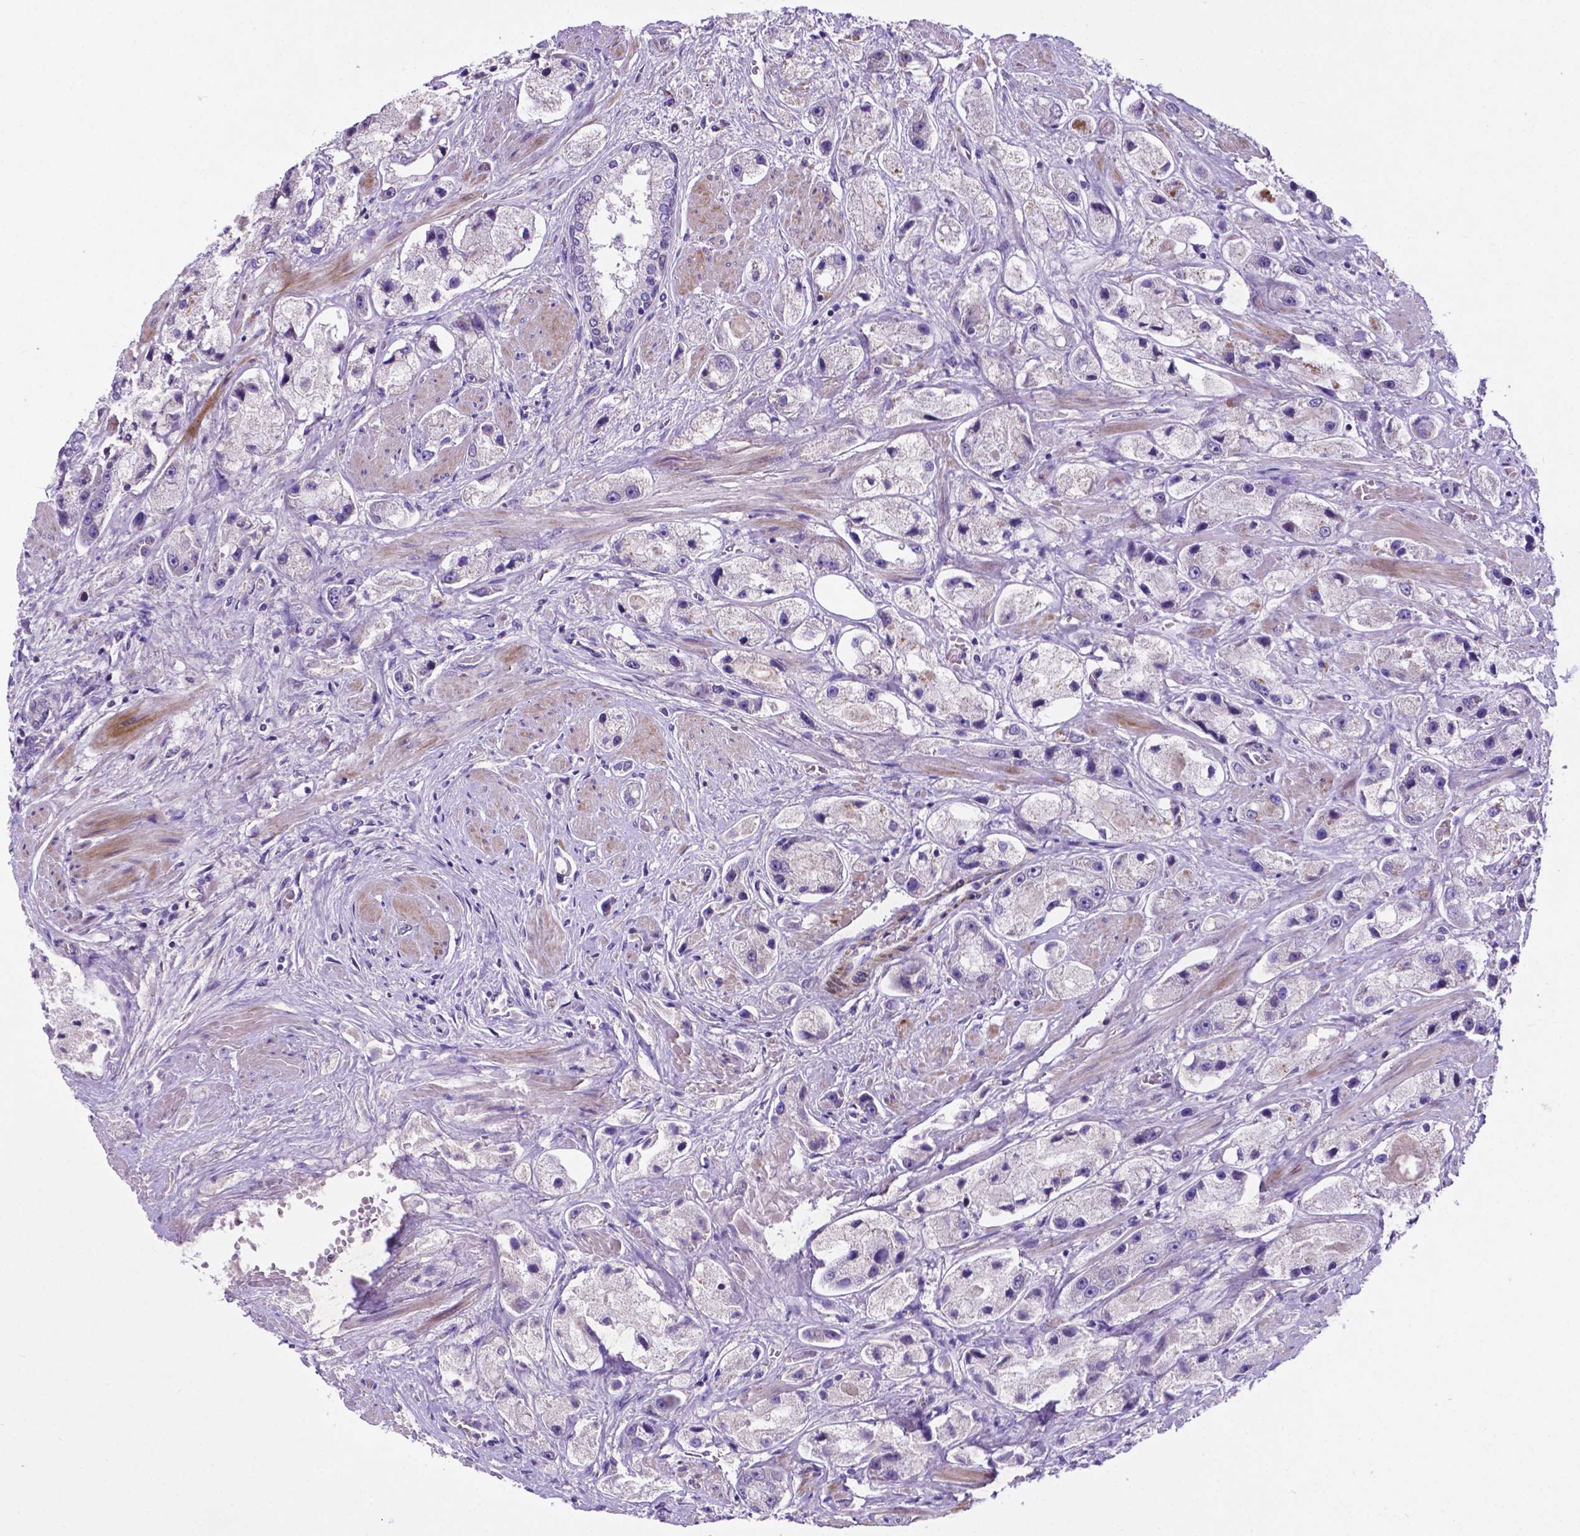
{"staining": {"intensity": "negative", "quantity": "none", "location": "none"}, "tissue": "prostate cancer", "cell_type": "Tumor cells", "image_type": "cancer", "snomed": [{"axis": "morphology", "description": "Adenocarcinoma, High grade"}, {"axis": "topography", "description": "Prostate"}], "caption": "There is no significant staining in tumor cells of prostate cancer.", "gene": "PFKFB4", "patient": {"sex": "male", "age": 67}}